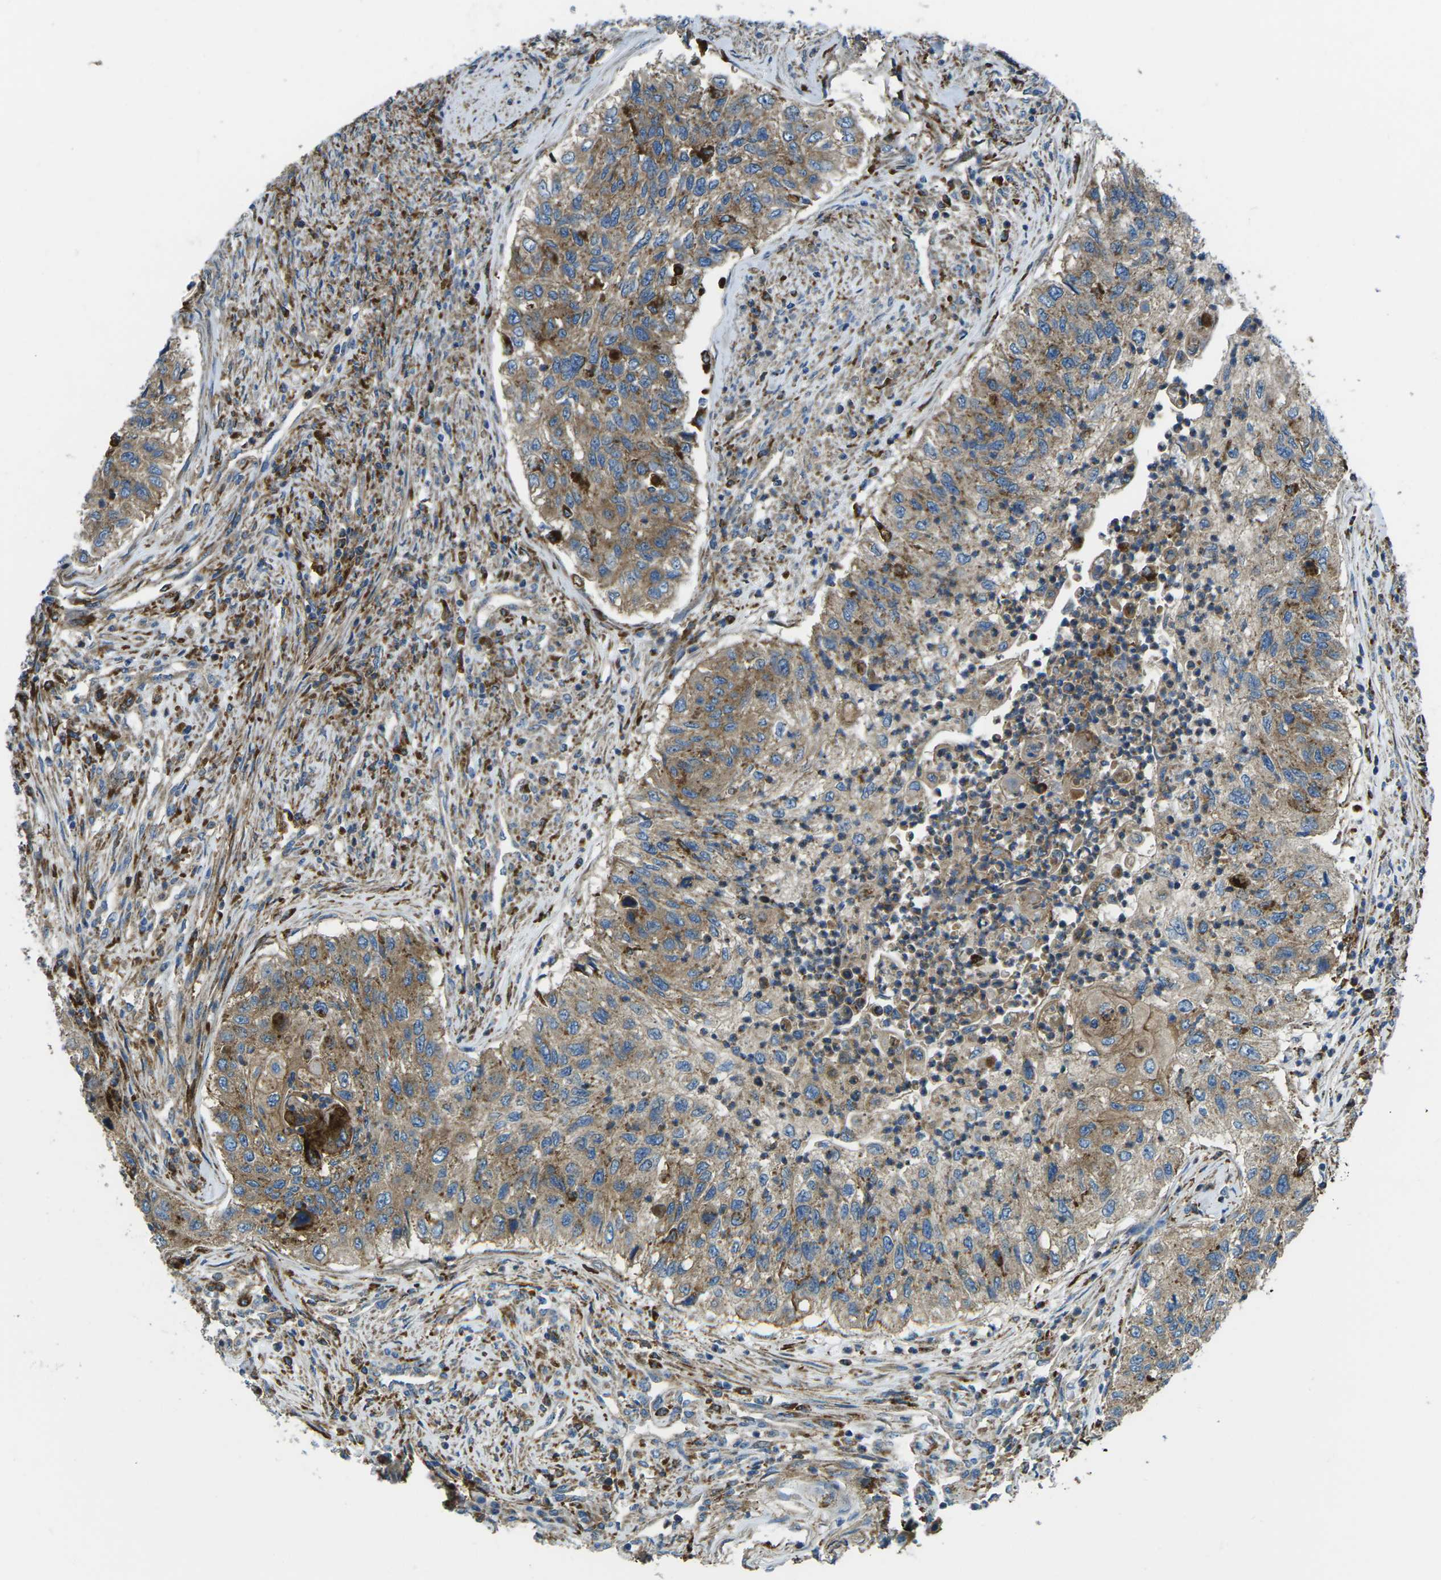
{"staining": {"intensity": "moderate", "quantity": ">75%", "location": "cytoplasmic/membranous"}, "tissue": "urothelial cancer", "cell_type": "Tumor cells", "image_type": "cancer", "snomed": [{"axis": "morphology", "description": "Urothelial carcinoma, High grade"}, {"axis": "topography", "description": "Urinary bladder"}], "caption": "A histopathology image showing moderate cytoplasmic/membranous staining in approximately >75% of tumor cells in high-grade urothelial carcinoma, as visualized by brown immunohistochemical staining.", "gene": "CDK17", "patient": {"sex": "female", "age": 60}}